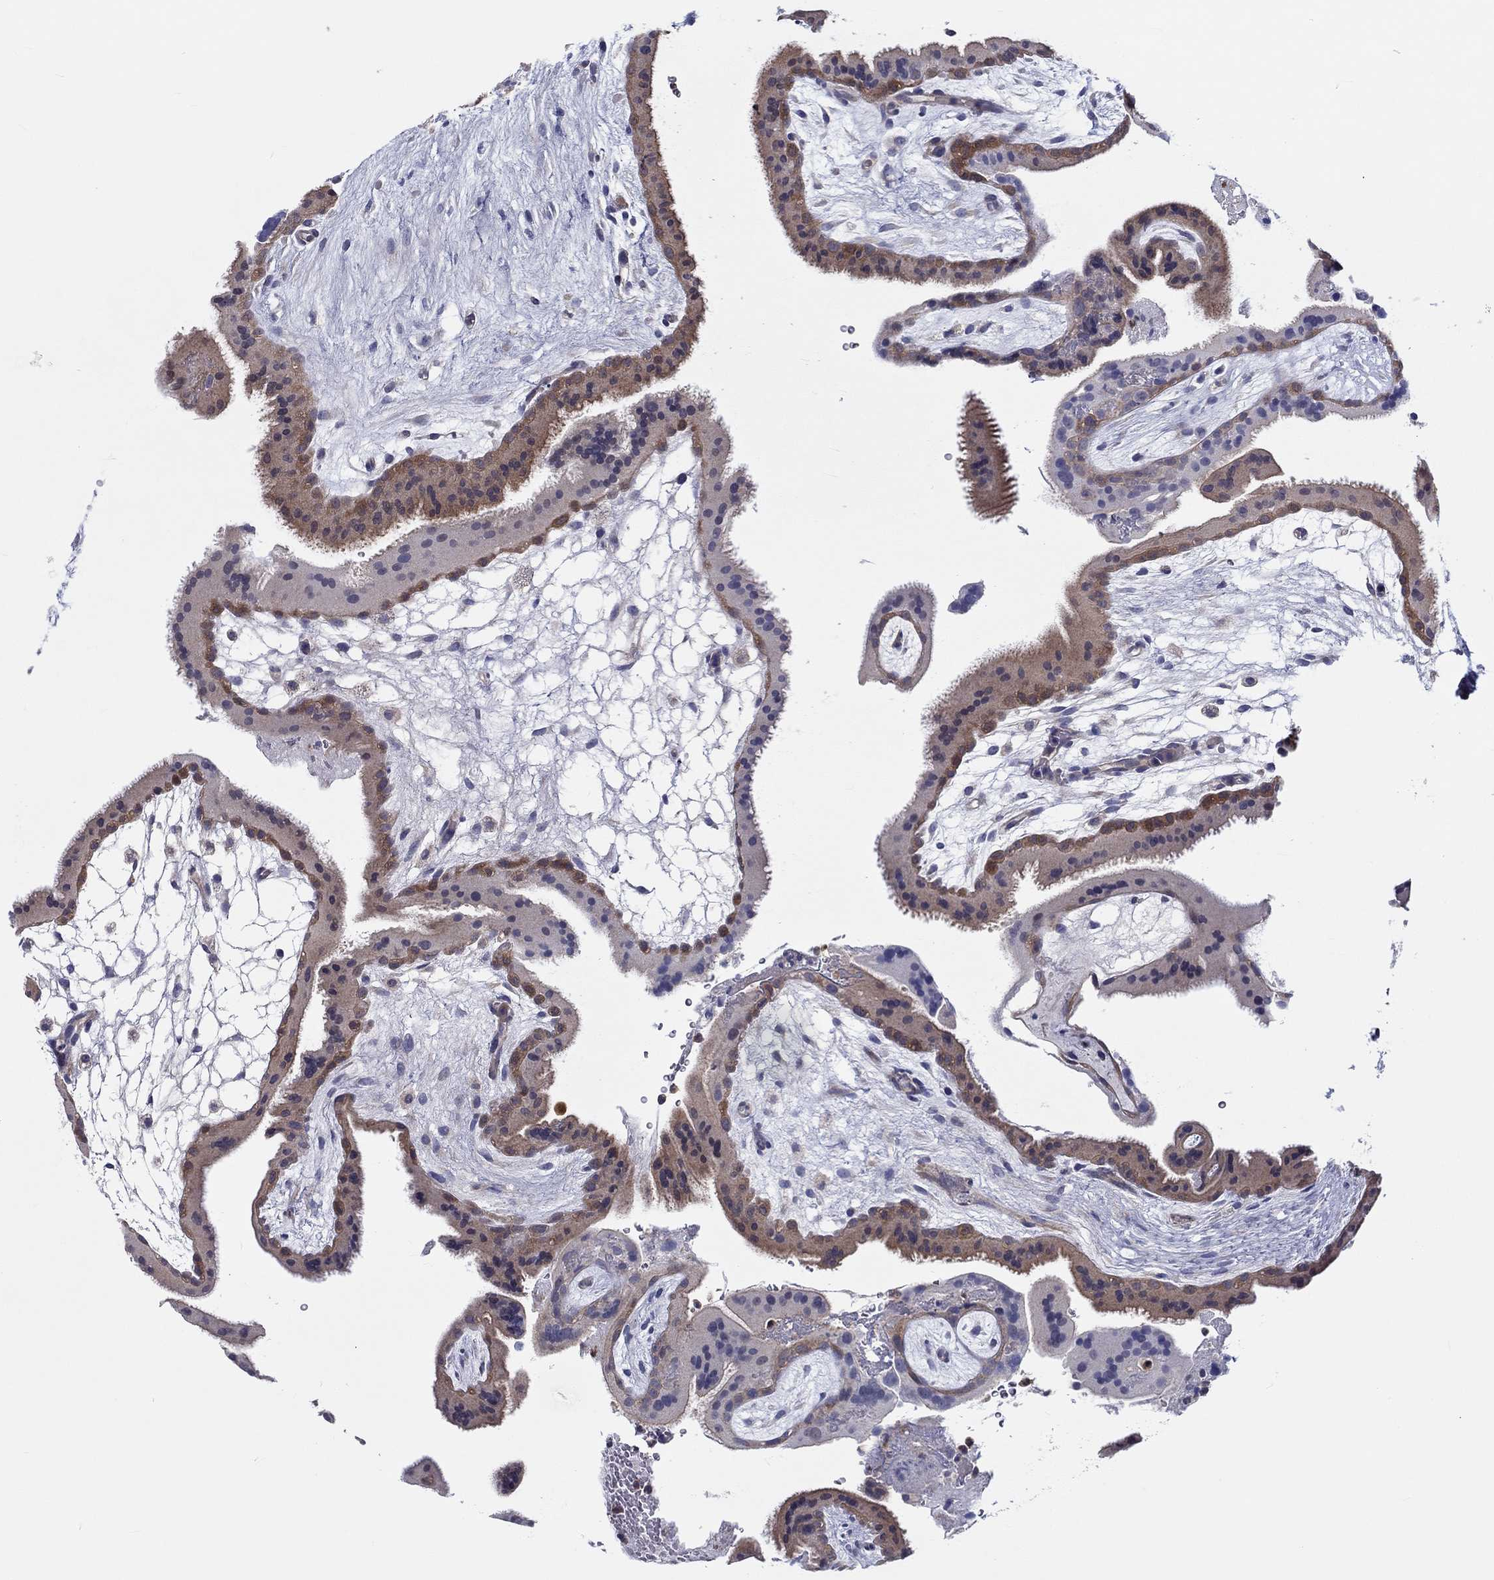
{"staining": {"intensity": "negative", "quantity": "none", "location": "none"}, "tissue": "placenta", "cell_type": "Decidual cells", "image_type": "normal", "snomed": [{"axis": "morphology", "description": "Normal tissue, NOS"}, {"axis": "topography", "description": "Placenta"}], "caption": "IHC photomicrograph of unremarkable placenta: placenta stained with DAB shows no significant protein expression in decidual cells. The staining is performed using DAB brown chromogen with nuclei counter-stained in using hematoxylin.", "gene": "ABCG4", "patient": {"sex": "female", "age": 19}}